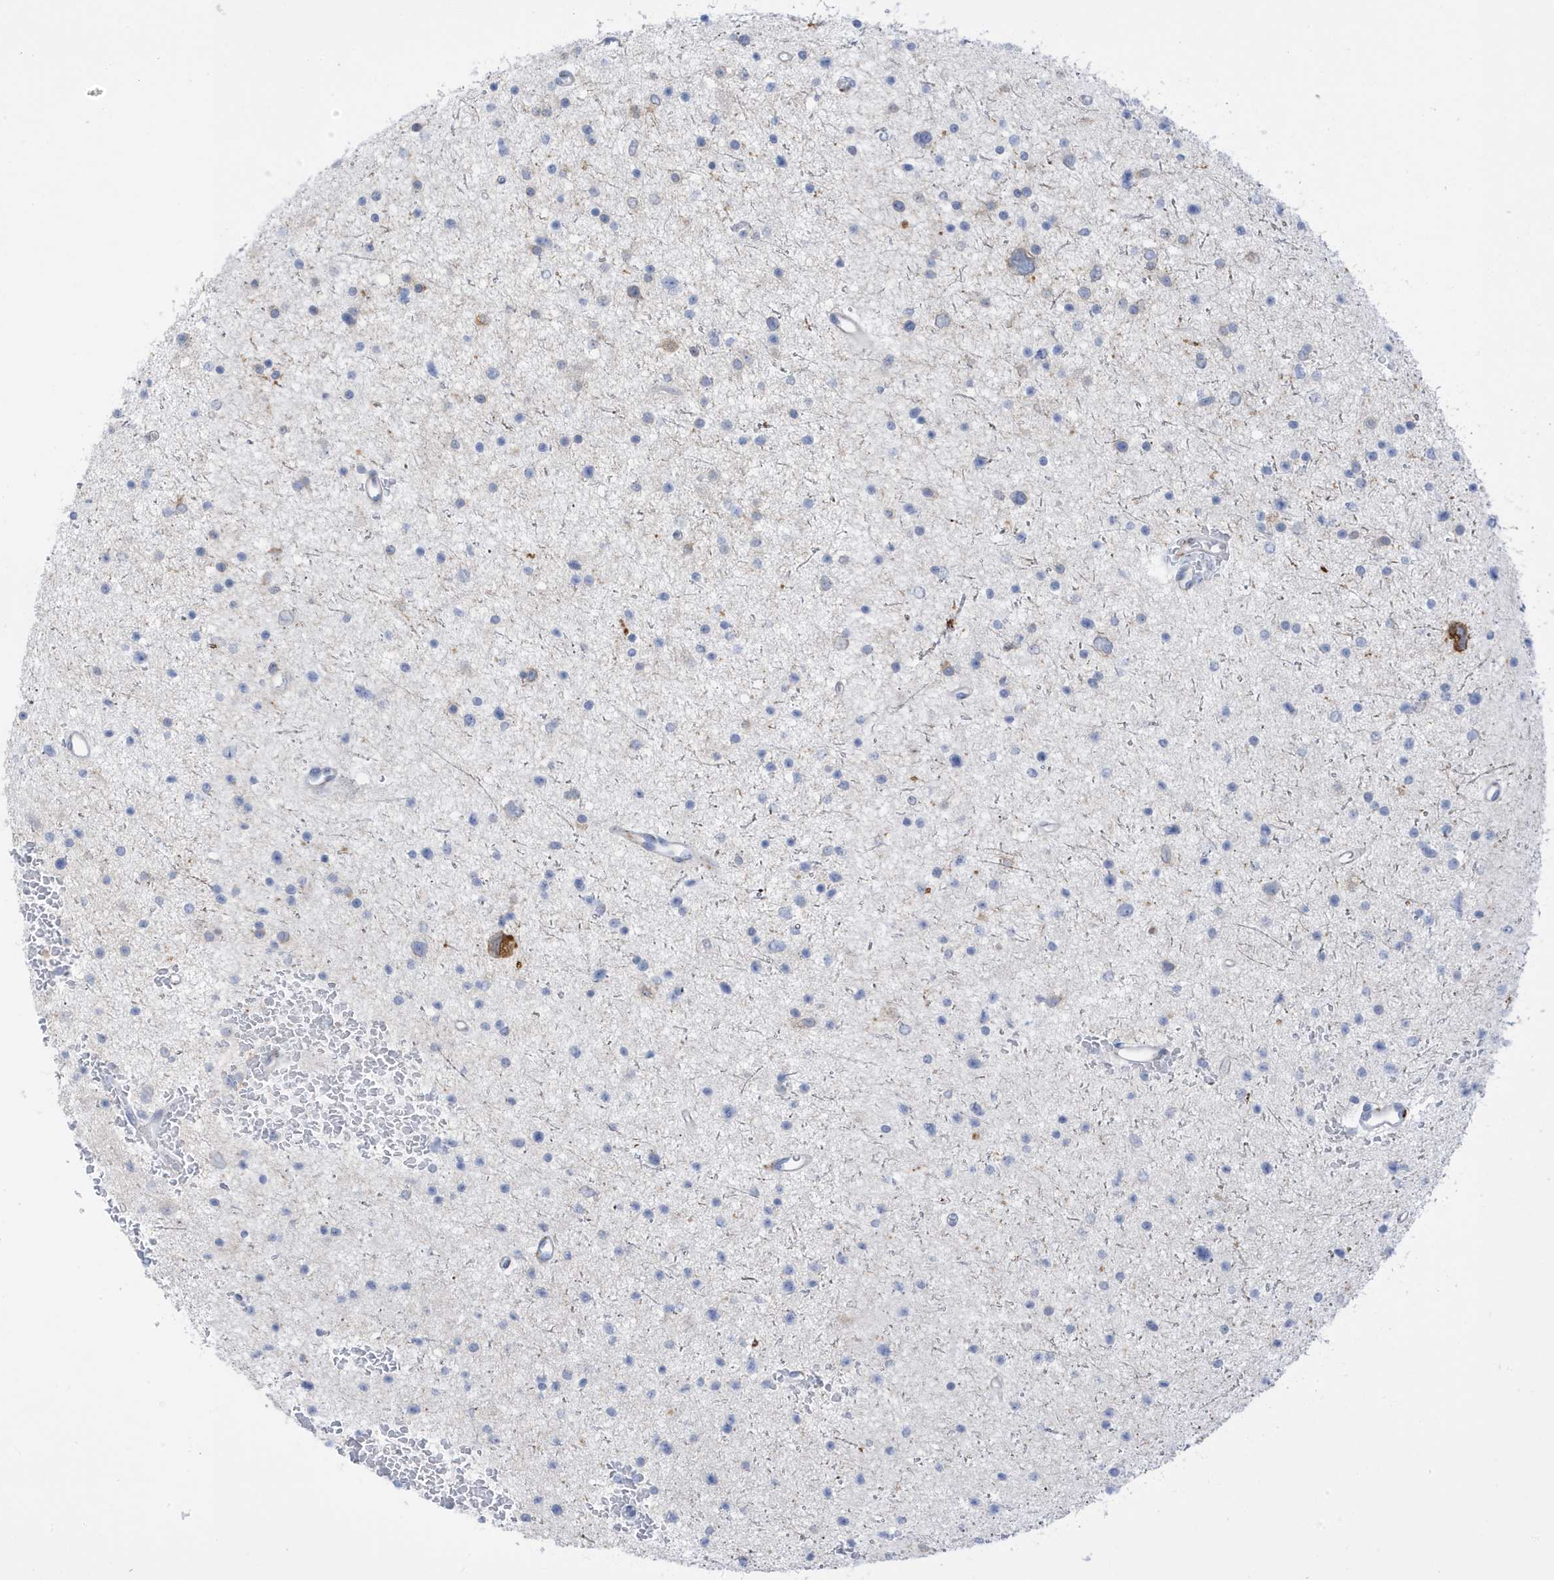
{"staining": {"intensity": "negative", "quantity": "none", "location": "none"}, "tissue": "glioma", "cell_type": "Tumor cells", "image_type": "cancer", "snomed": [{"axis": "morphology", "description": "Glioma, malignant, Low grade"}, {"axis": "topography", "description": "Cerebral cortex"}], "caption": "Micrograph shows no significant protein staining in tumor cells of malignant glioma (low-grade).", "gene": "PERM1", "patient": {"sex": "female", "age": 39}}